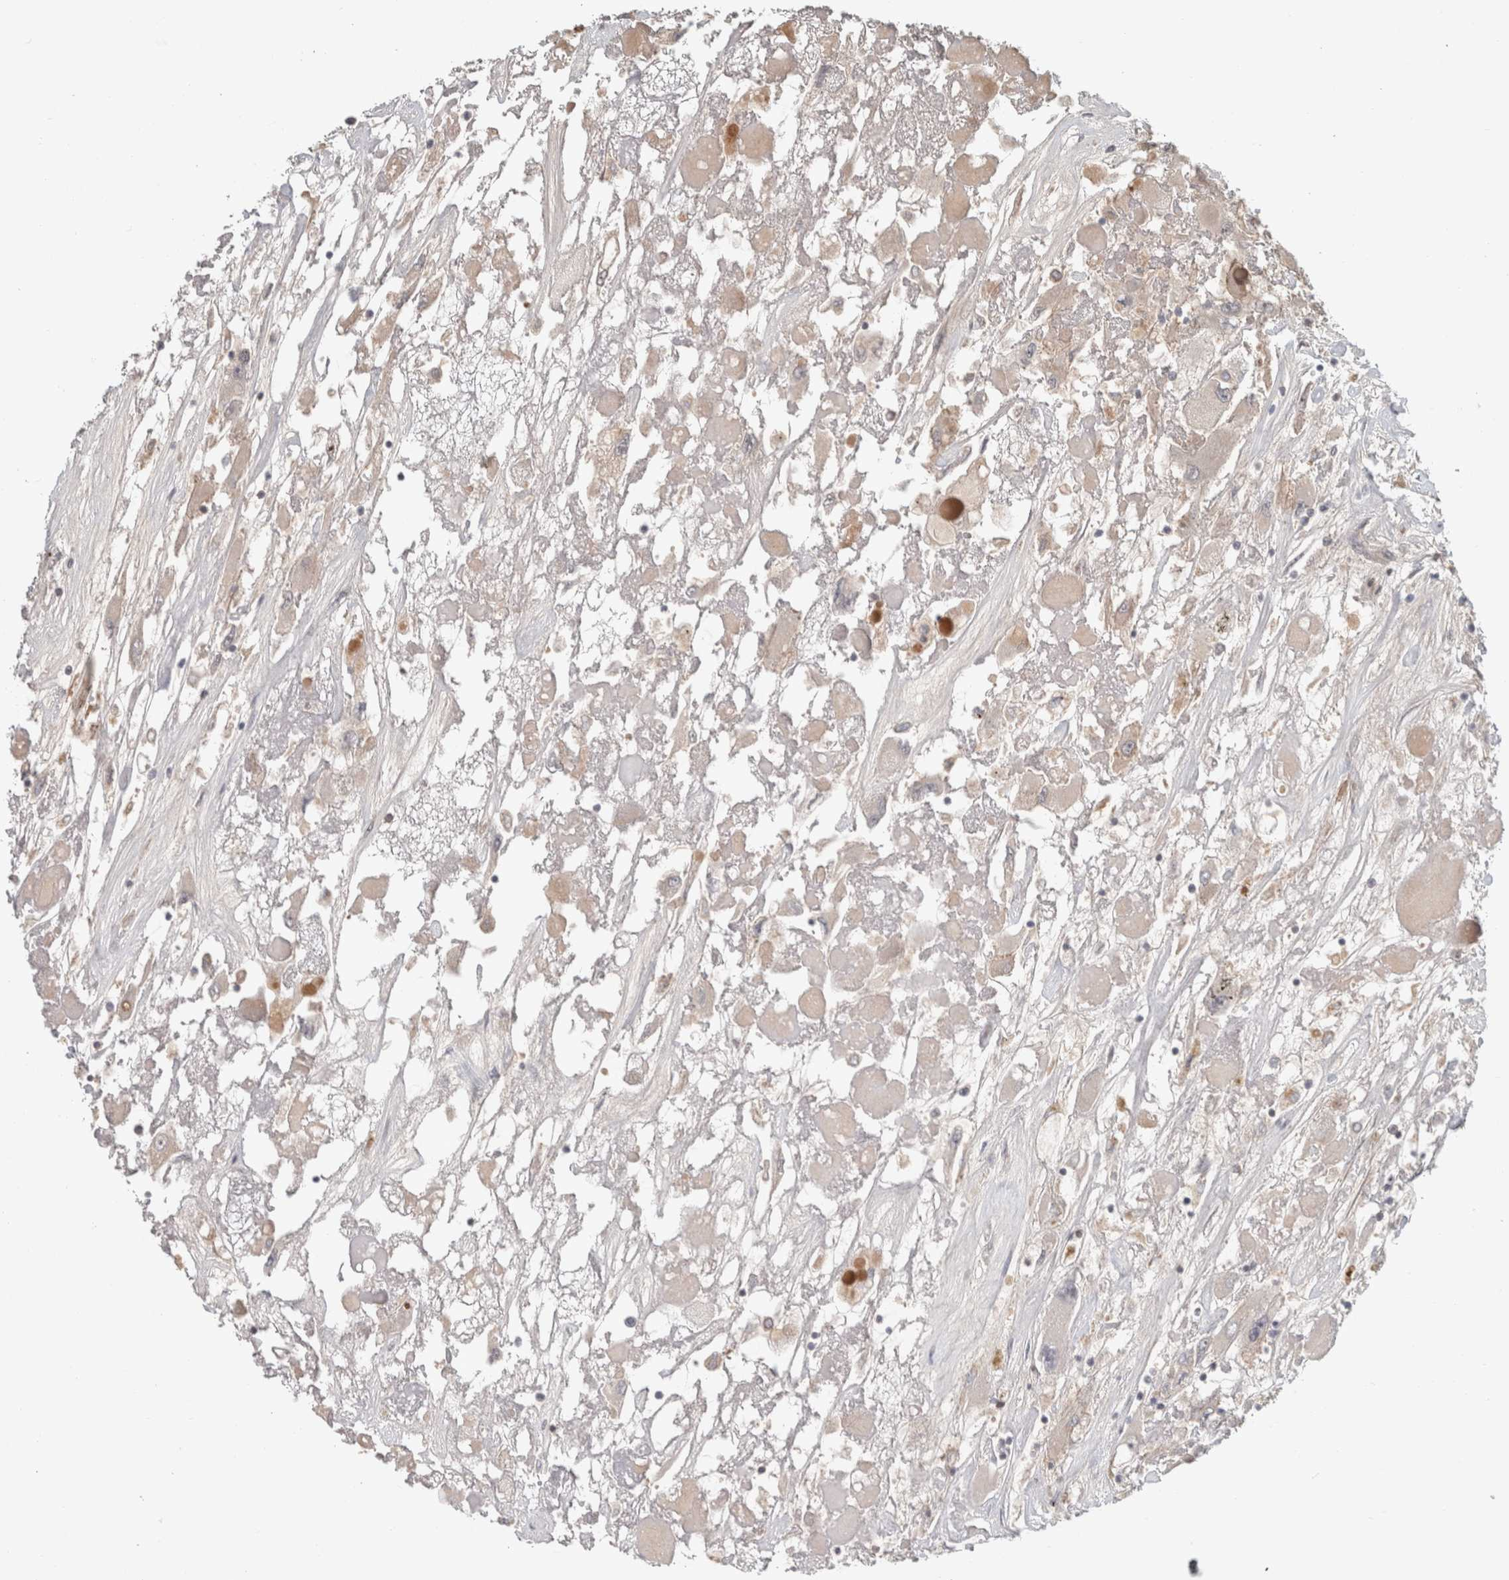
{"staining": {"intensity": "negative", "quantity": "none", "location": "none"}, "tissue": "renal cancer", "cell_type": "Tumor cells", "image_type": "cancer", "snomed": [{"axis": "morphology", "description": "Adenocarcinoma, NOS"}, {"axis": "topography", "description": "Kidney"}], "caption": "There is no significant expression in tumor cells of renal cancer (adenocarcinoma).", "gene": "RASAL2", "patient": {"sex": "female", "age": 52}}